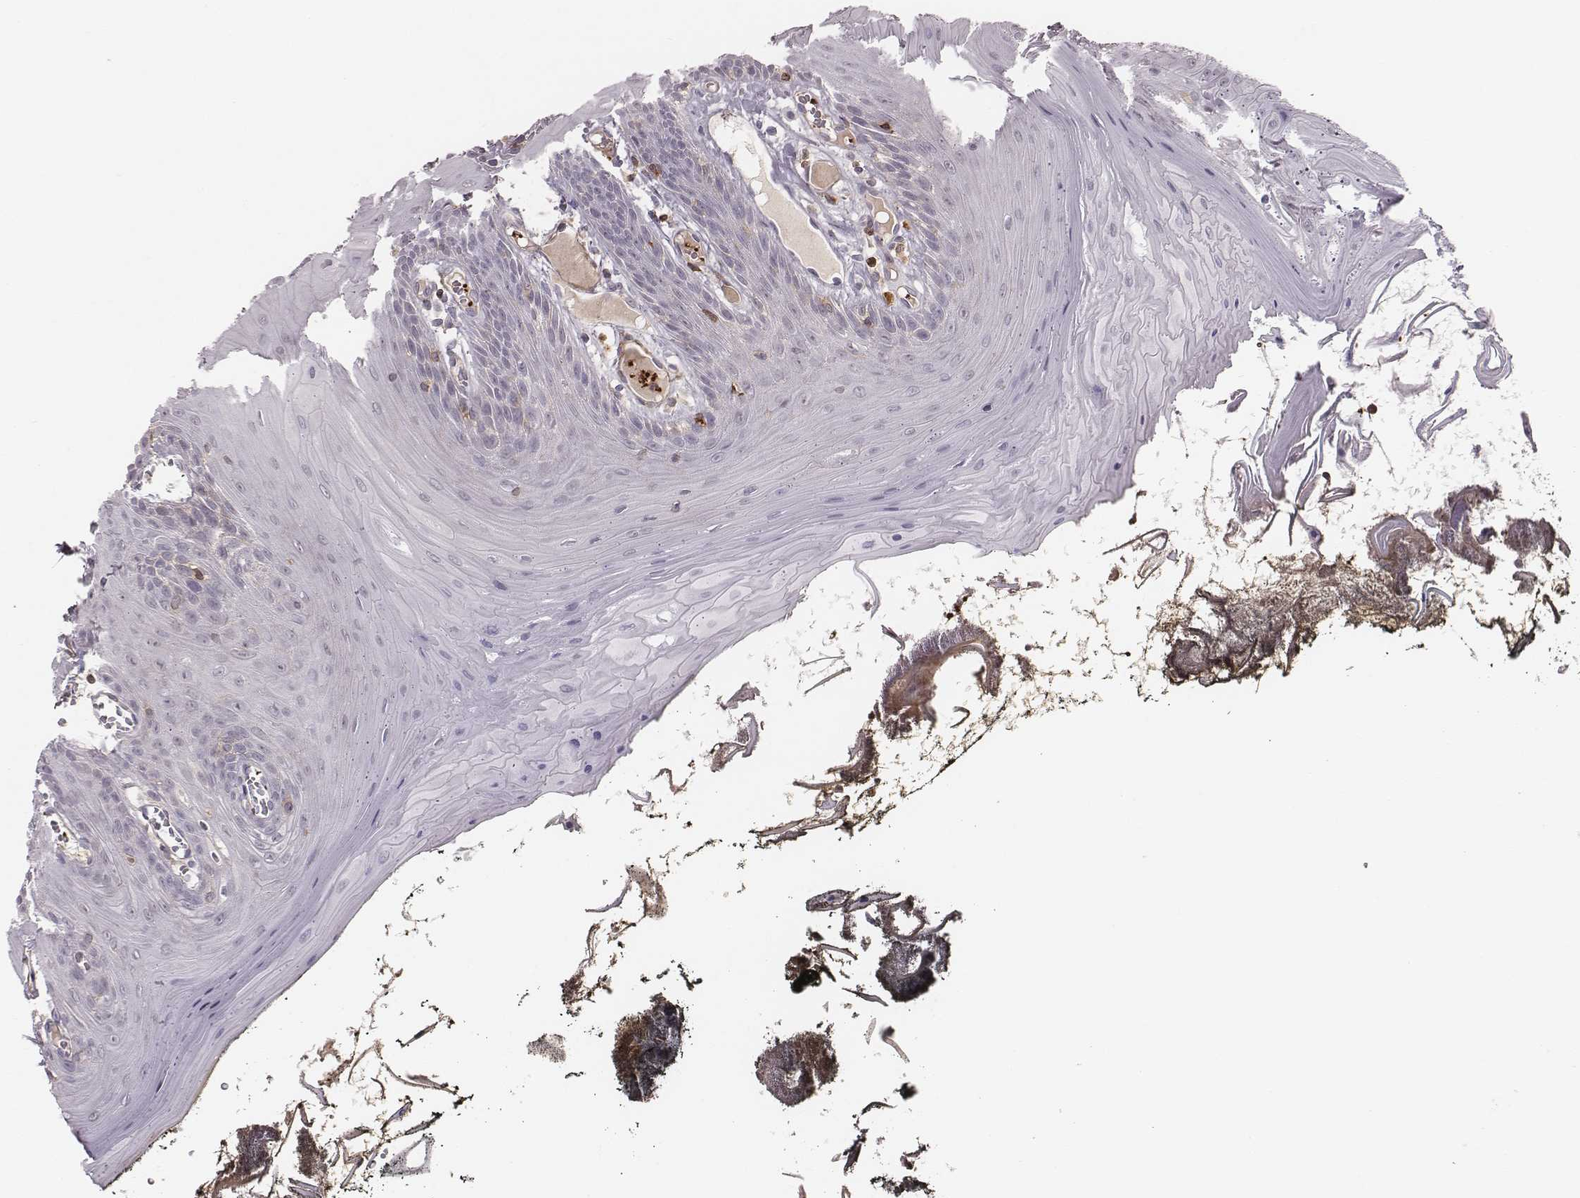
{"staining": {"intensity": "negative", "quantity": "none", "location": "none"}, "tissue": "oral mucosa", "cell_type": "Squamous epithelial cells", "image_type": "normal", "snomed": [{"axis": "morphology", "description": "Normal tissue, NOS"}, {"axis": "topography", "description": "Oral tissue"}], "caption": "Immunohistochemistry (IHC) photomicrograph of unremarkable oral mucosa: human oral mucosa stained with DAB (3,3'-diaminobenzidine) shows no significant protein staining in squamous epithelial cells.", "gene": "ZYX", "patient": {"sex": "male", "age": 9}}